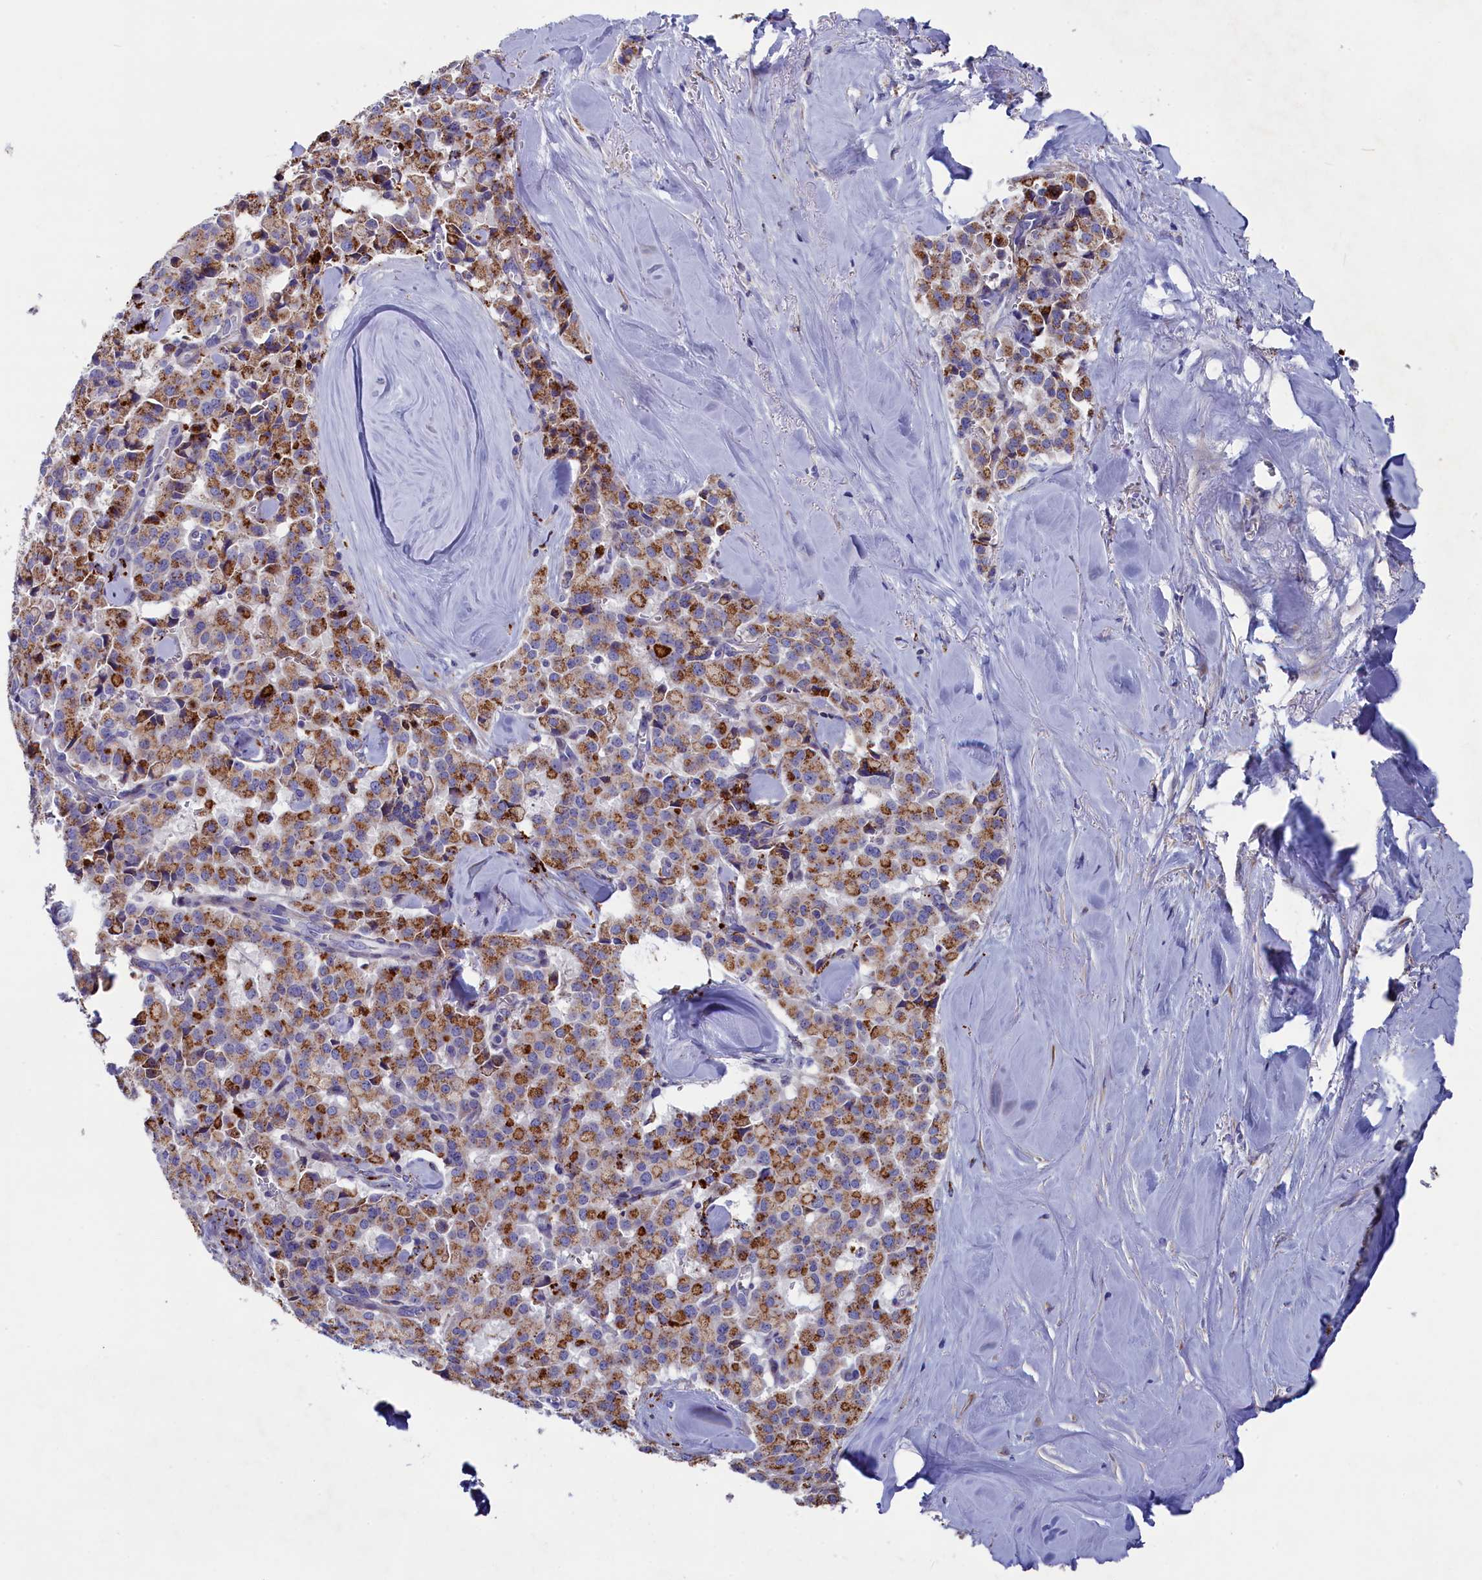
{"staining": {"intensity": "moderate", "quantity": ">75%", "location": "cytoplasmic/membranous"}, "tissue": "pancreatic cancer", "cell_type": "Tumor cells", "image_type": "cancer", "snomed": [{"axis": "morphology", "description": "Adenocarcinoma, NOS"}, {"axis": "topography", "description": "Pancreas"}], "caption": "Protein expression analysis of human pancreatic cancer reveals moderate cytoplasmic/membranous expression in approximately >75% of tumor cells.", "gene": "NUDT7", "patient": {"sex": "male", "age": 65}}